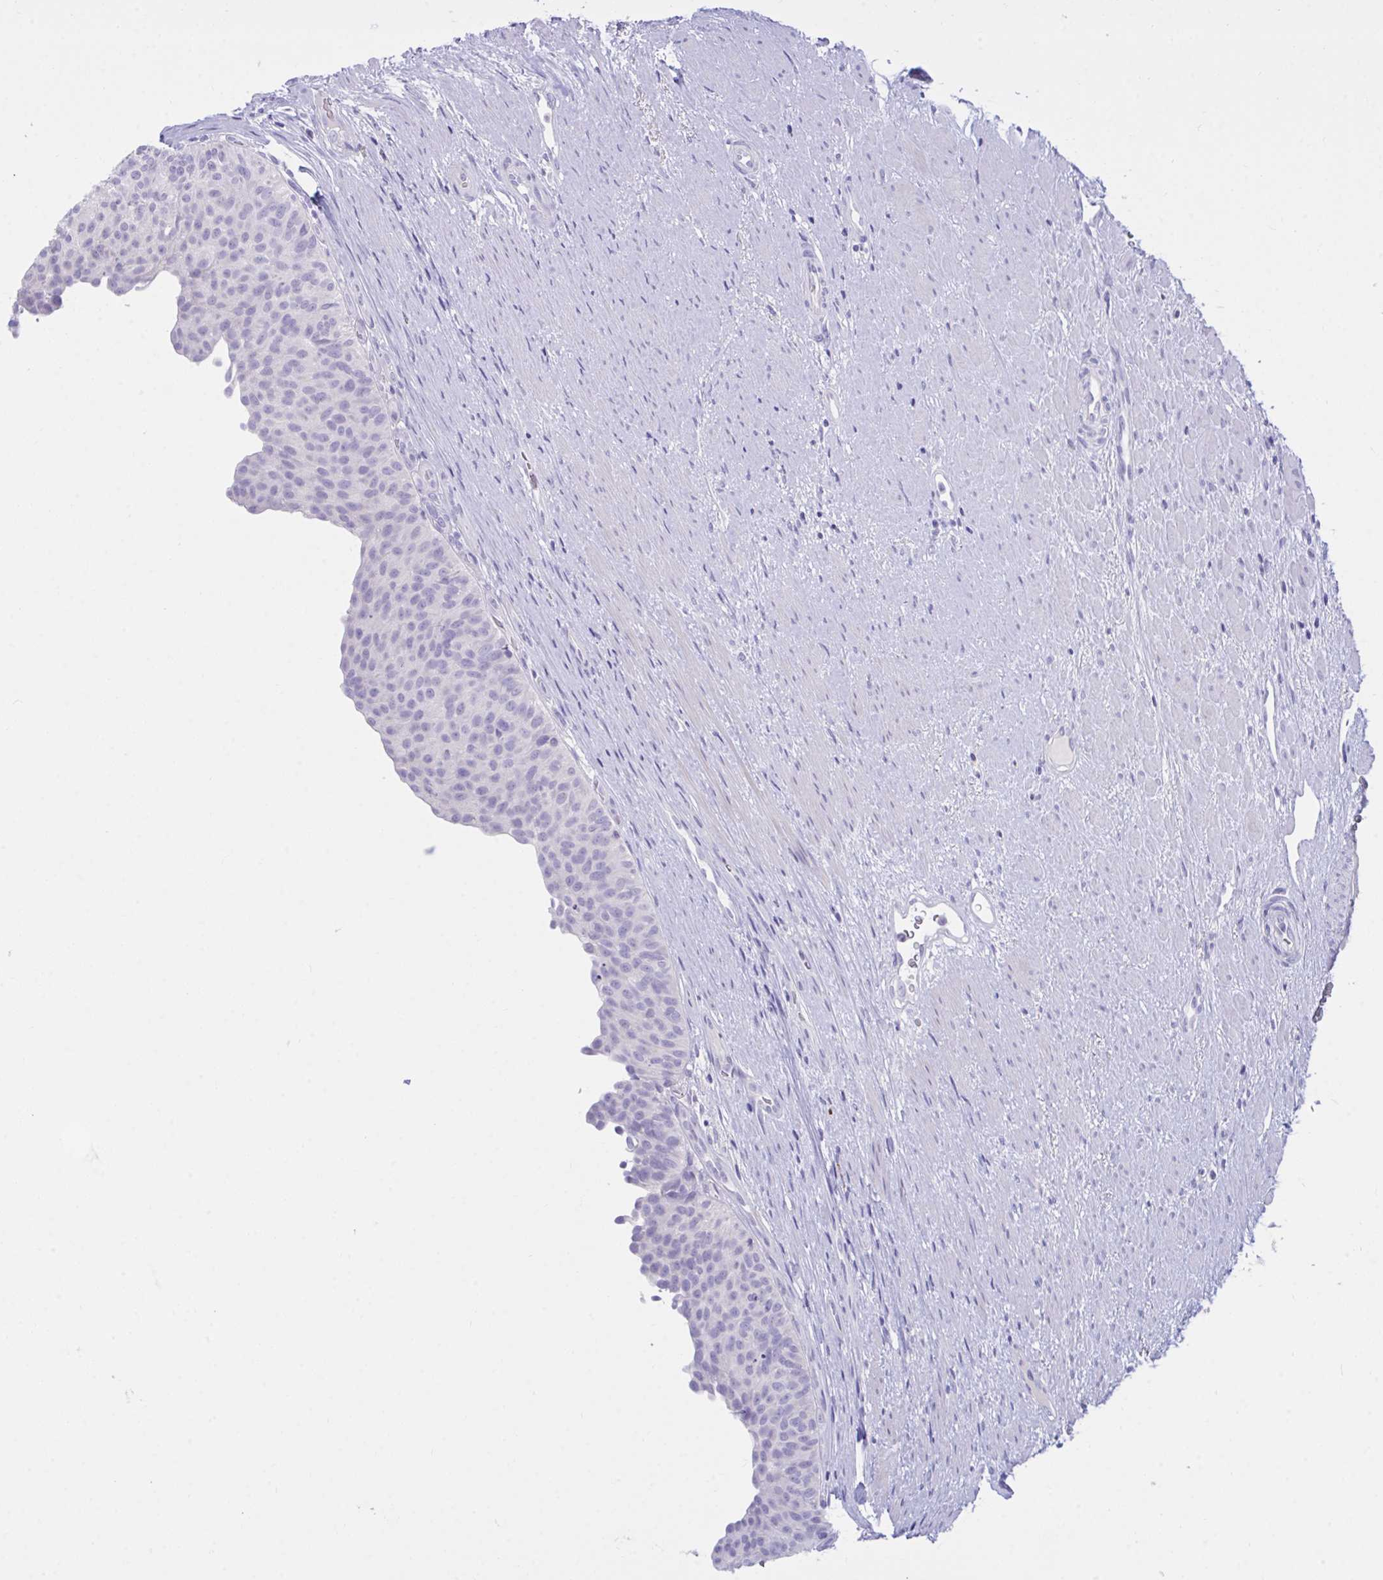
{"staining": {"intensity": "negative", "quantity": "none", "location": "none"}, "tissue": "urinary bladder", "cell_type": "Urothelial cells", "image_type": "normal", "snomed": [{"axis": "morphology", "description": "Normal tissue, NOS"}, {"axis": "topography", "description": "Urinary bladder"}, {"axis": "topography", "description": "Prostate"}], "caption": "Immunohistochemistry of benign human urinary bladder shows no staining in urothelial cells.", "gene": "PLEKHH1", "patient": {"sex": "male", "age": 77}}